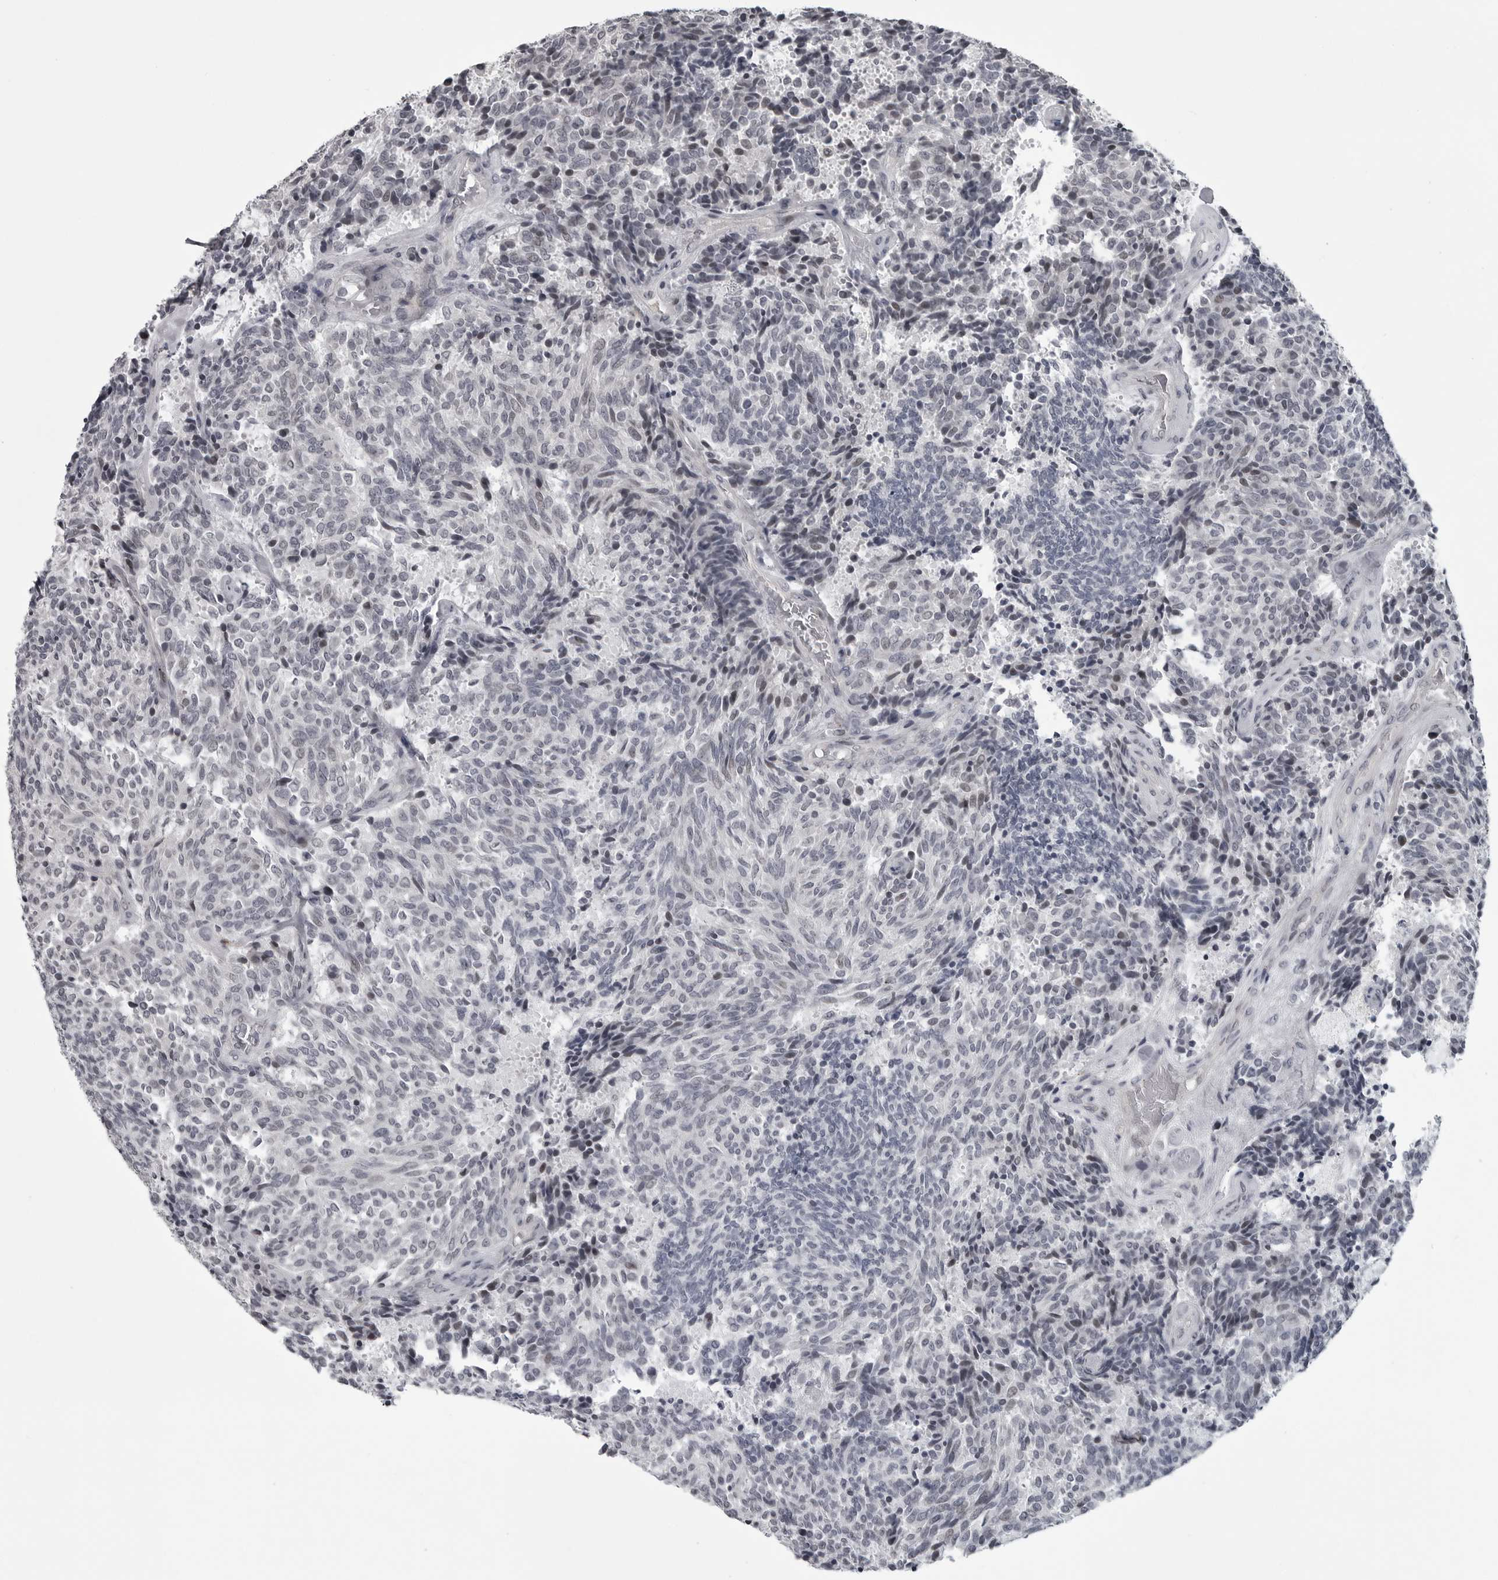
{"staining": {"intensity": "weak", "quantity": "<25%", "location": "nuclear"}, "tissue": "carcinoid", "cell_type": "Tumor cells", "image_type": "cancer", "snomed": [{"axis": "morphology", "description": "Carcinoid, malignant, NOS"}, {"axis": "topography", "description": "Pancreas"}], "caption": "This is an immunohistochemistry photomicrograph of human carcinoid (malignant). There is no staining in tumor cells.", "gene": "LYSMD1", "patient": {"sex": "female", "age": 54}}